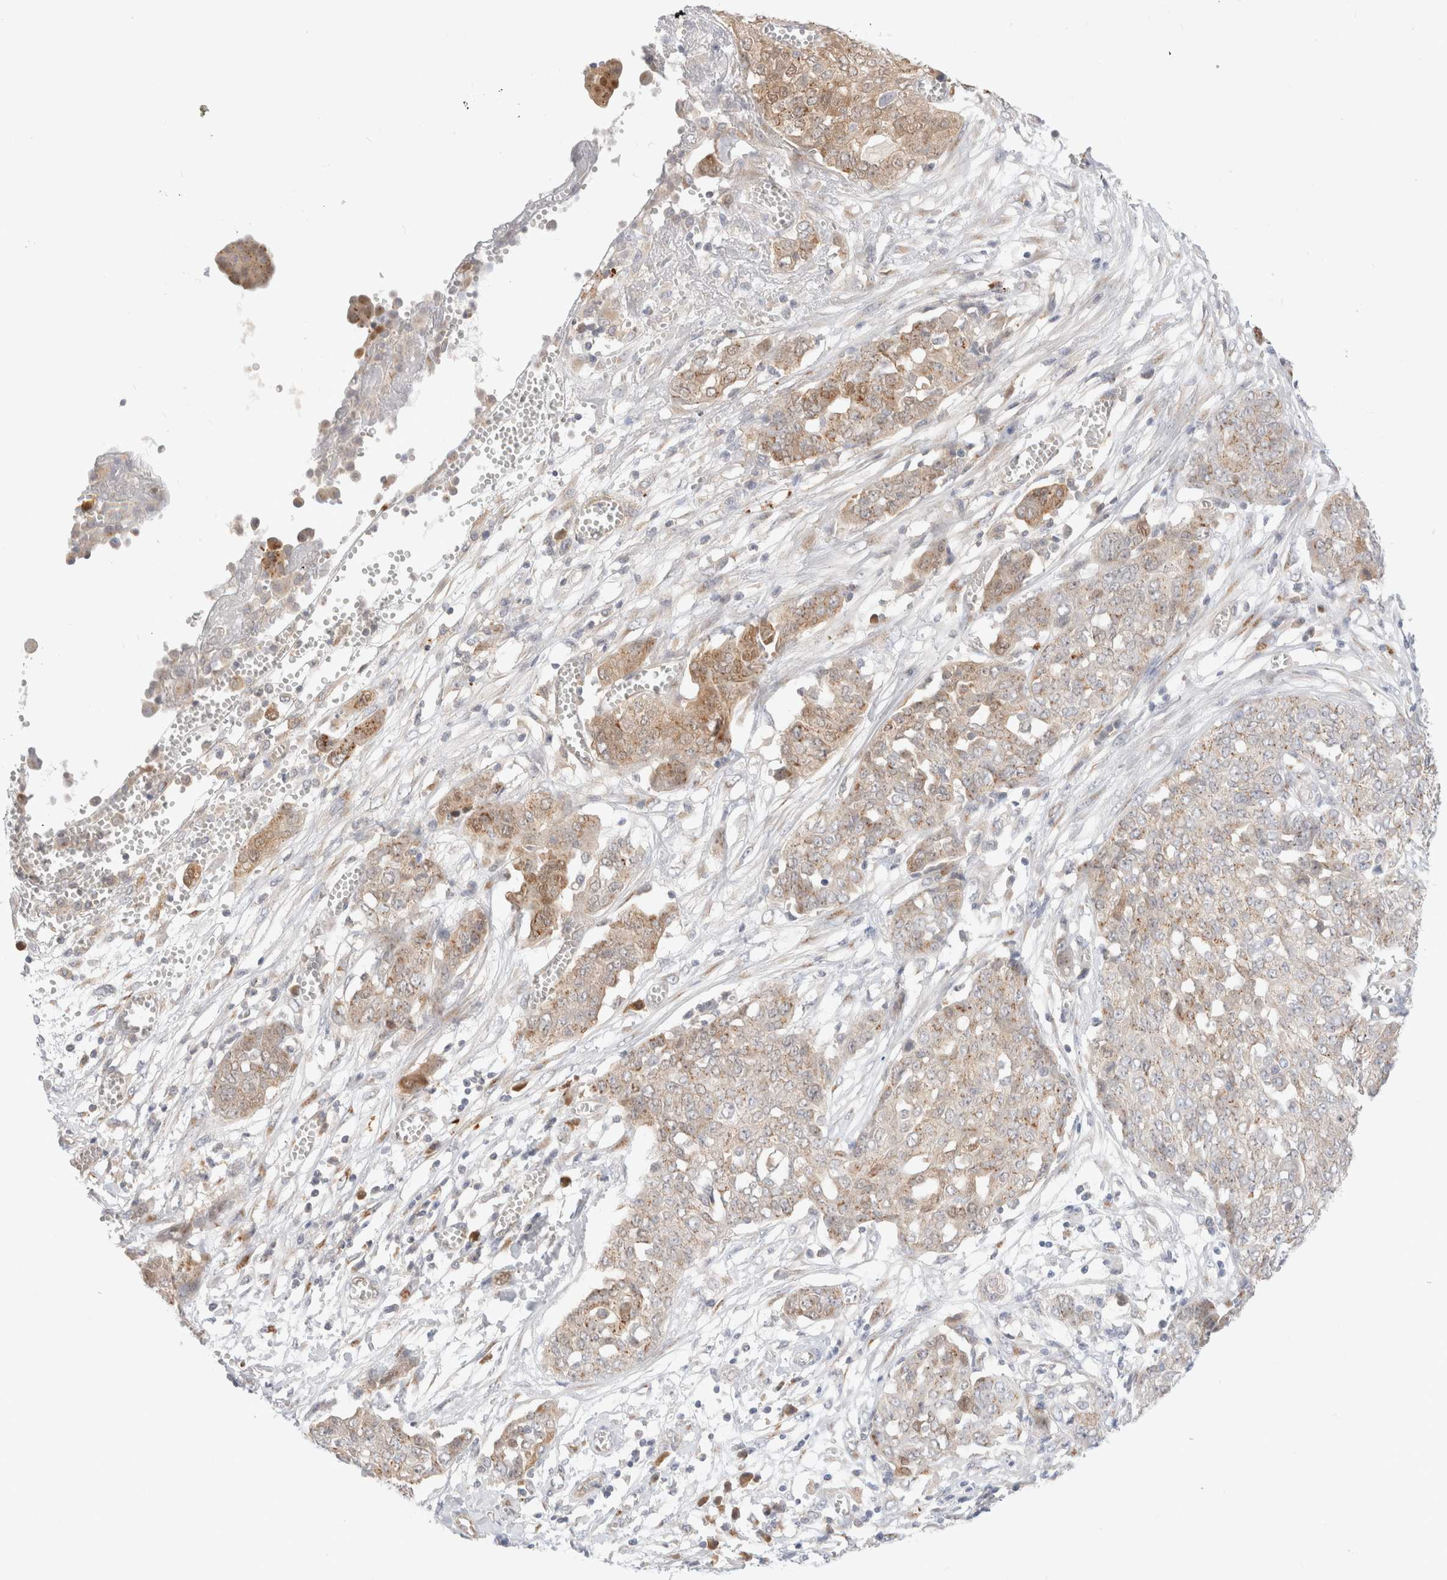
{"staining": {"intensity": "moderate", "quantity": "25%-75%", "location": "cytoplasmic/membranous,nuclear"}, "tissue": "ovarian cancer", "cell_type": "Tumor cells", "image_type": "cancer", "snomed": [{"axis": "morphology", "description": "Cystadenocarcinoma, serous, NOS"}, {"axis": "topography", "description": "Soft tissue"}, {"axis": "topography", "description": "Ovary"}], "caption": "Protein staining reveals moderate cytoplasmic/membranous and nuclear staining in about 25%-75% of tumor cells in serous cystadenocarcinoma (ovarian).", "gene": "EFCAB13", "patient": {"sex": "female", "age": 57}}